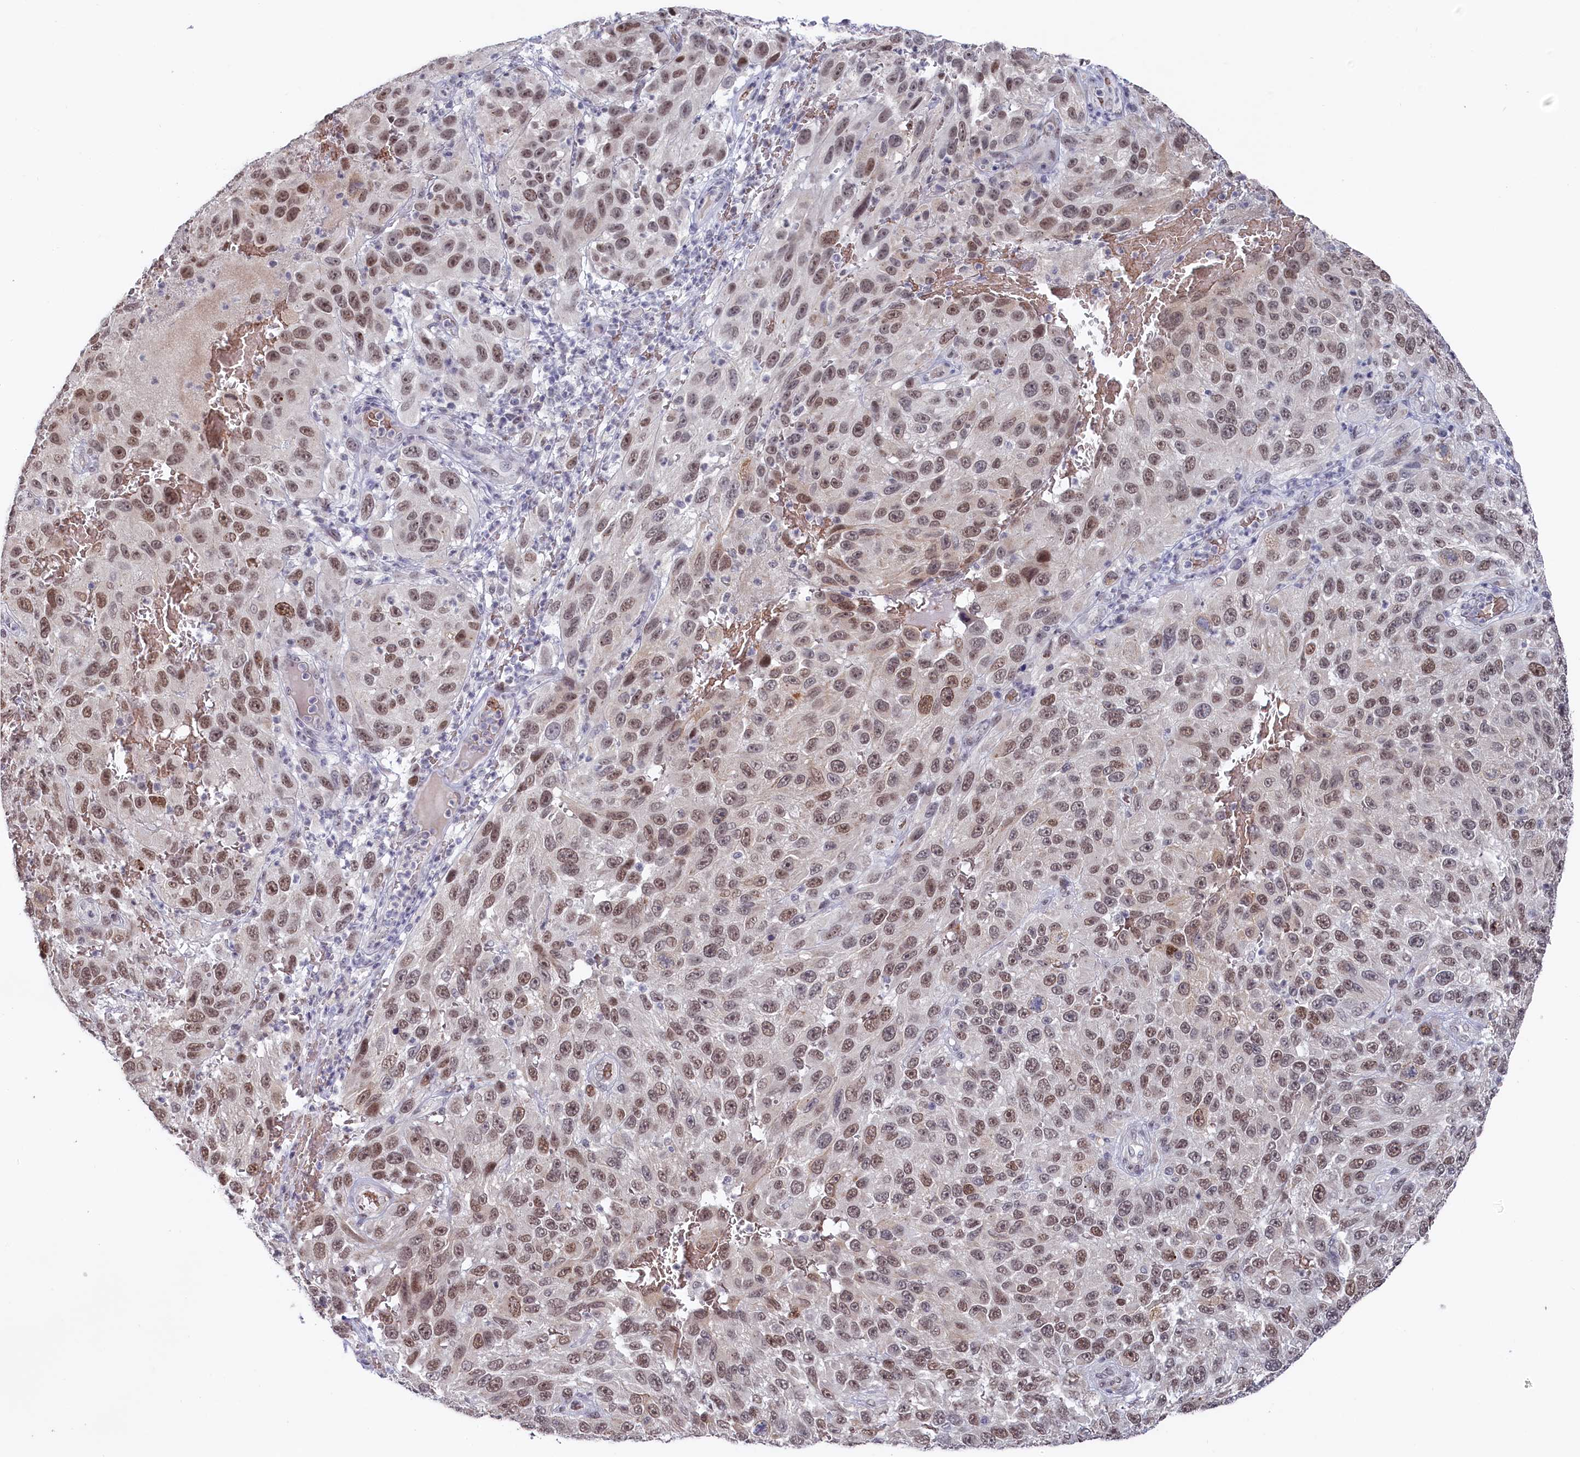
{"staining": {"intensity": "moderate", "quantity": ">75%", "location": "nuclear"}, "tissue": "melanoma", "cell_type": "Tumor cells", "image_type": "cancer", "snomed": [{"axis": "morphology", "description": "Malignant melanoma, NOS"}, {"axis": "topography", "description": "Skin"}], "caption": "Immunohistochemistry (IHC) image of neoplastic tissue: melanoma stained using immunohistochemistry demonstrates medium levels of moderate protein expression localized specifically in the nuclear of tumor cells, appearing as a nuclear brown color.", "gene": "TIGD4", "patient": {"sex": "female", "age": 96}}